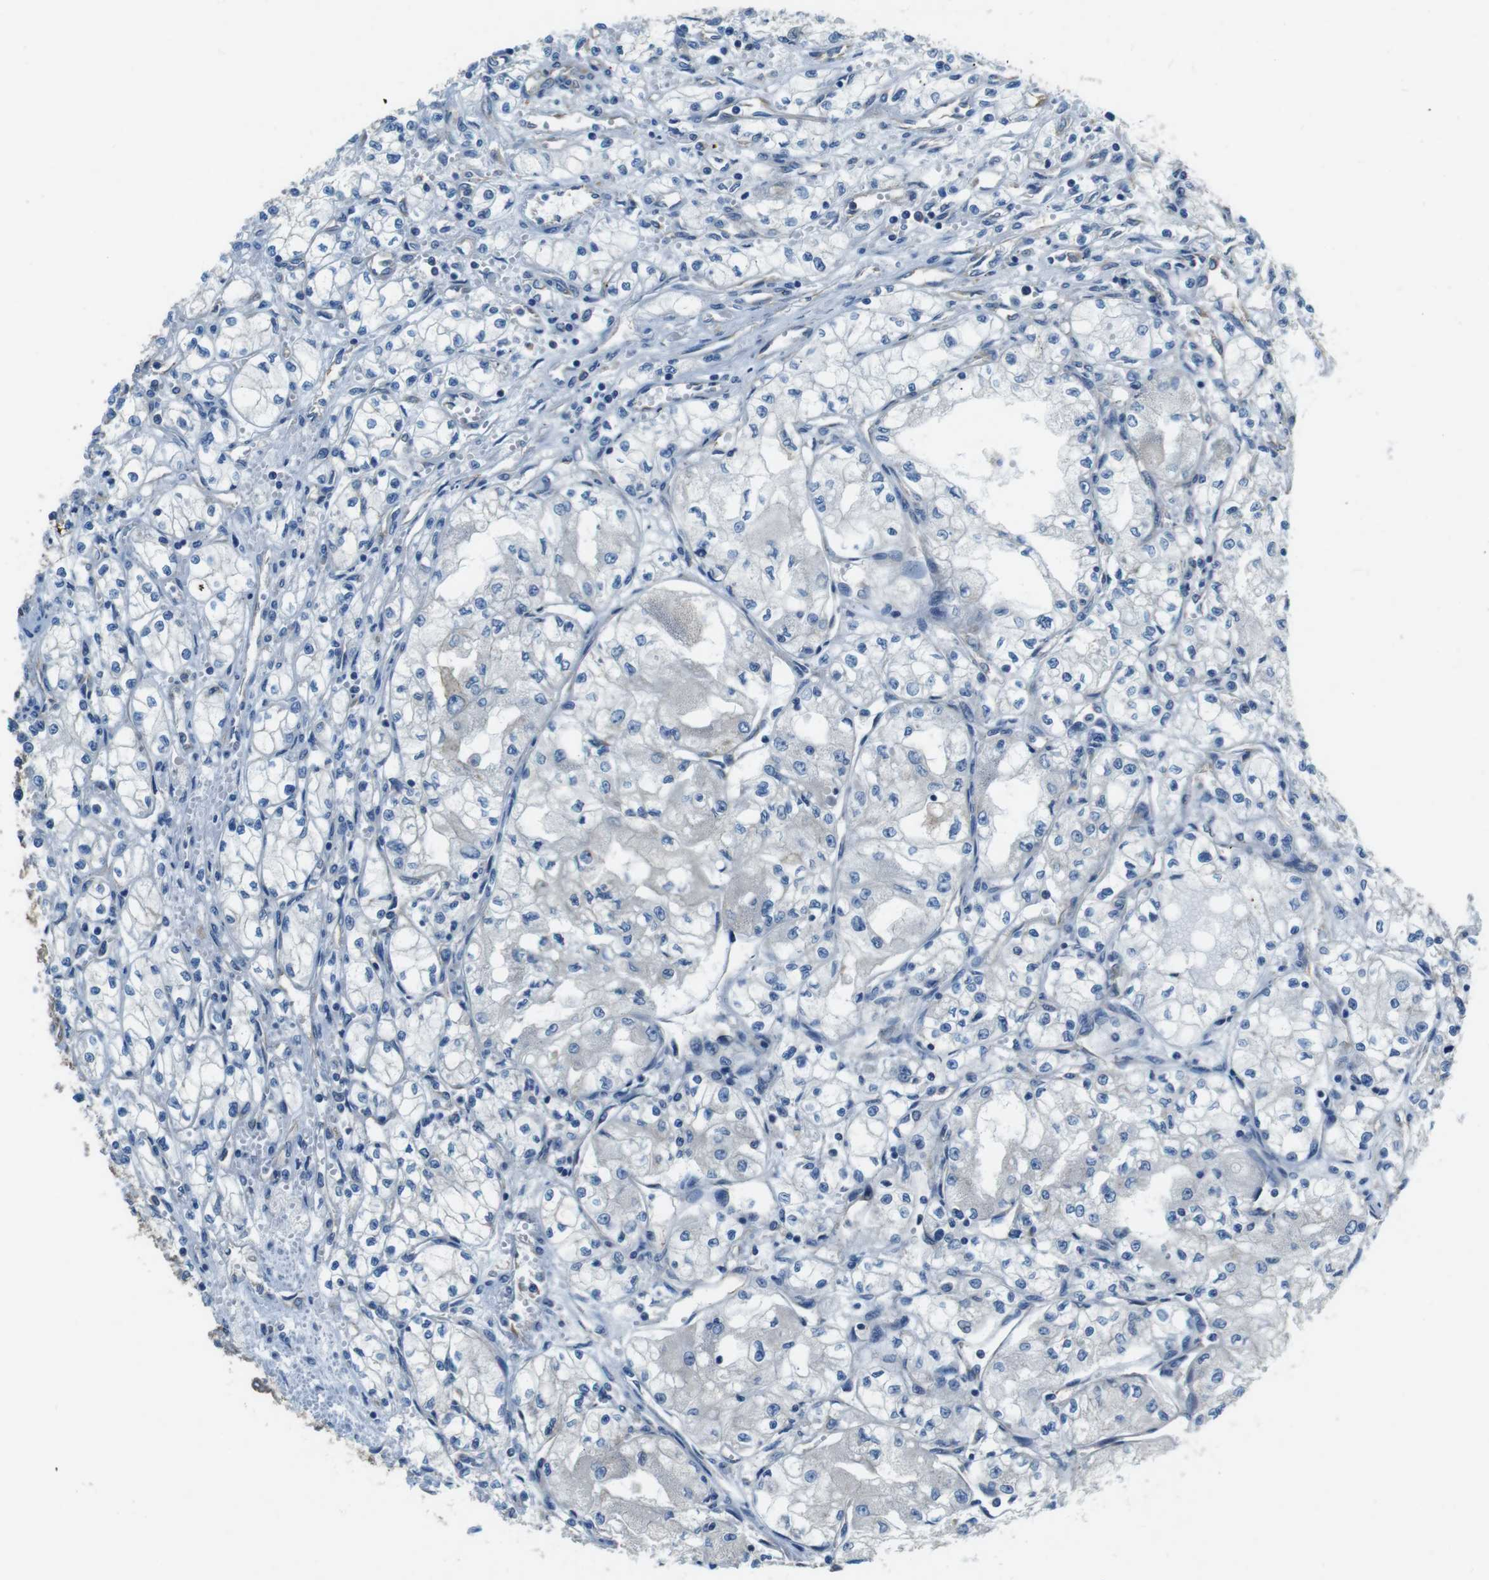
{"staining": {"intensity": "negative", "quantity": "none", "location": "none"}, "tissue": "renal cancer", "cell_type": "Tumor cells", "image_type": "cancer", "snomed": [{"axis": "morphology", "description": "Normal tissue, NOS"}, {"axis": "morphology", "description": "Adenocarcinoma, NOS"}, {"axis": "topography", "description": "Kidney"}], "caption": "Adenocarcinoma (renal) stained for a protein using immunohistochemistry reveals no positivity tumor cells.", "gene": "DENND4C", "patient": {"sex": "male", "age": 59}}